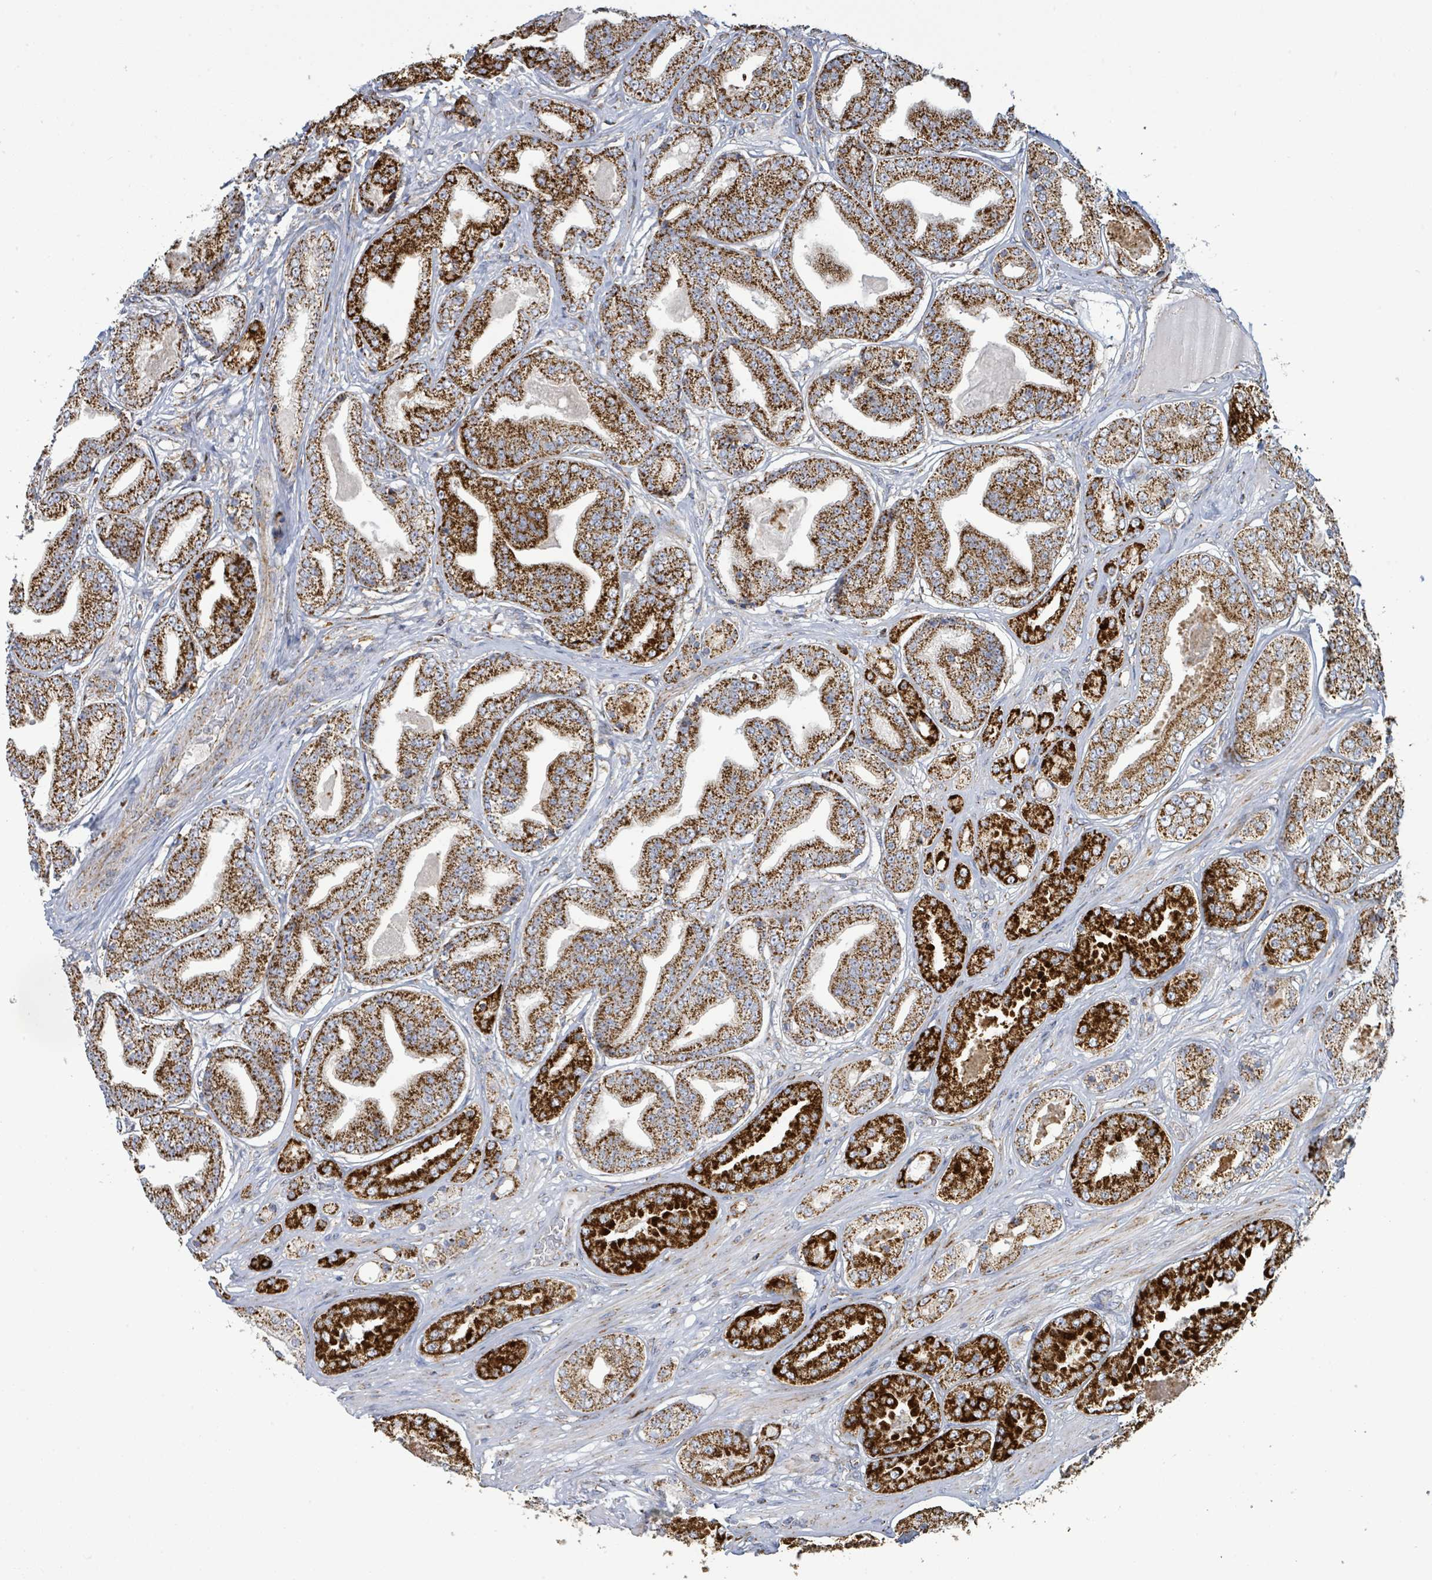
{"staining": {"intensity": "strong", "quantity": ">75%", "location": "cytoplasmic/membranous"}, "tissue": "prostate cancer", "cell_type": "Tumor cells", "image_type": "cancer", "snomed": [{"axis": "morphology", "description": "Adenocarcinoma, High grade"}, {"axis": "topography", "description": "Prostate"}], "caption": "Tumor cells exhibit high levels of strong cytoplasmic/membranous expression in approximately >75% of cells in prostate high-grade adenocarcinoma.", "gene": "SUCLG2", "patient": {"sex": "male", "age": 63}}